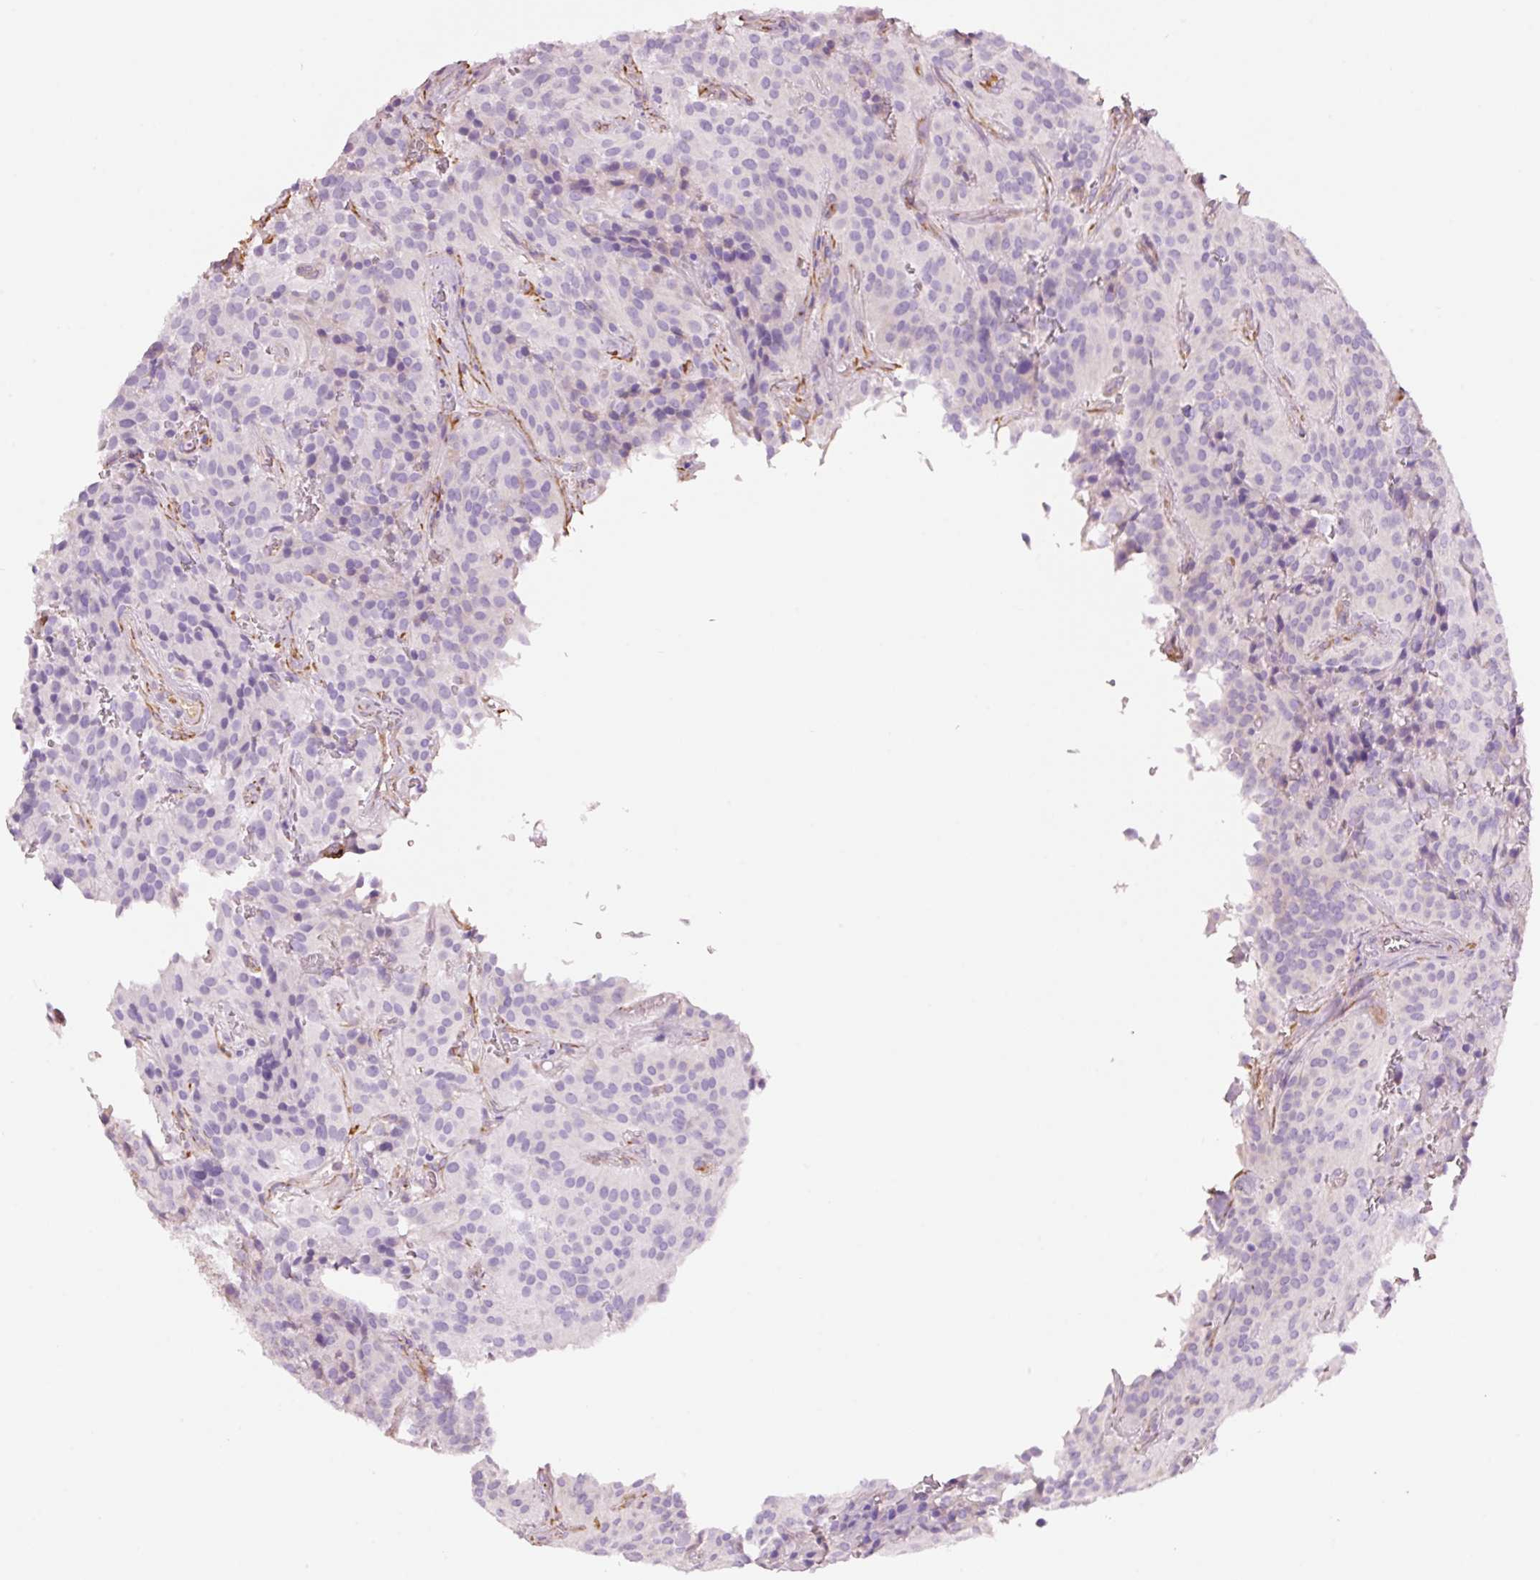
{"staining": {"intensity": "negative", "quantity": "none", "location": "none"}, "tissue": "glioma", "cell_type": "Tumor cells", "image_type": "cancer", "snomed": [{"axis": "morphology", "description": "Glioma, malignant, Low grade"}, {"axis": "topography", "description": "Brain"}], "caption": "This is a histopathology image of immunohistochemistry (IHC) staining of malignant glioma (low-grade), which shows no positivity in tumor cells.", "gene": "GCG", "patient": {"sex": "male", "age": 42}}